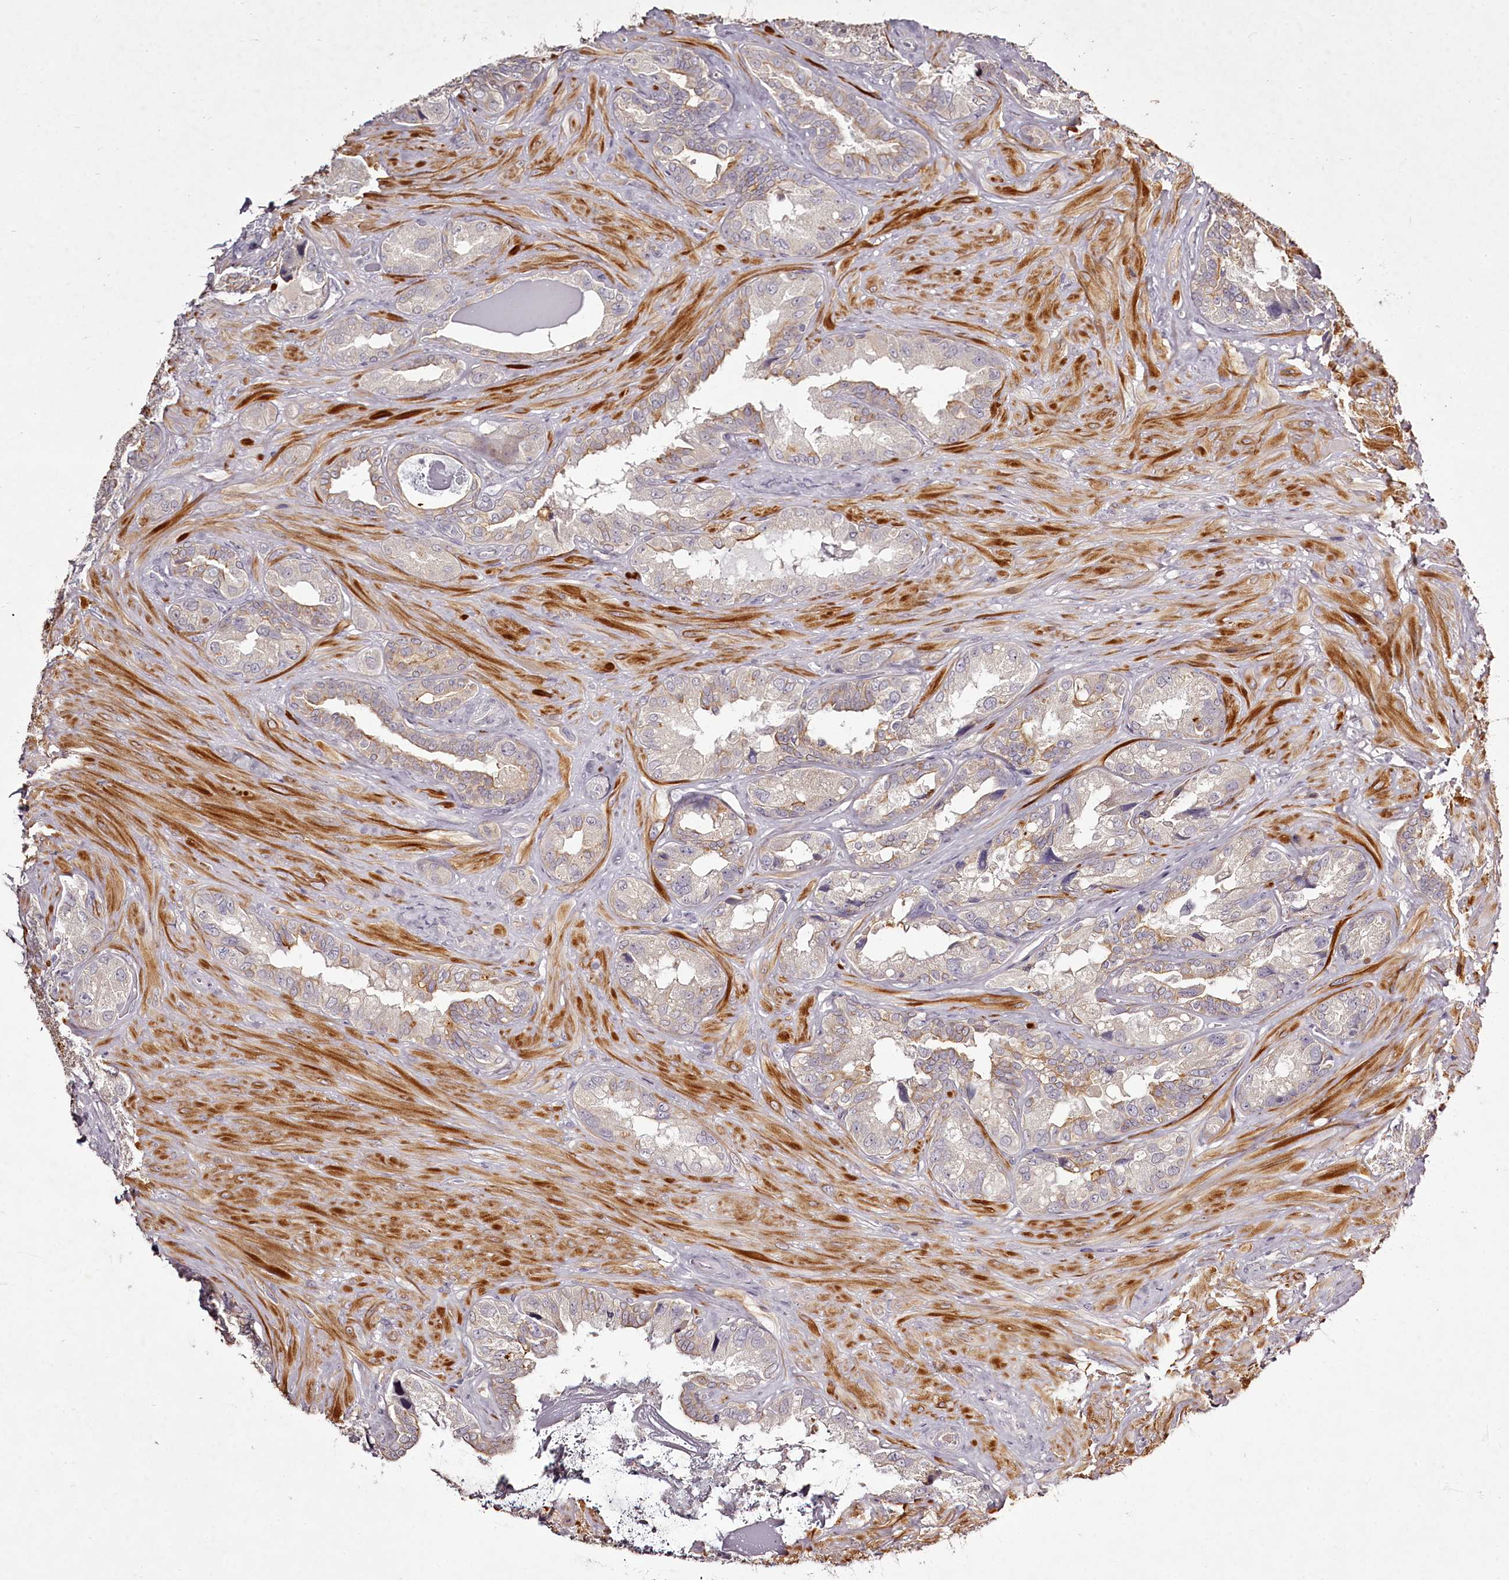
{"staining": {"intensity": "negative", "quantity": "none", "location": "none"}, "tissue": "seminal vesicle", "cell_type": "Glandular cells", "image_type": "normal", "snomed": [{"axis": "morphology", "description": "Normal tissue, NOS"}, {"axis": "topography", "description": "Seminal veicle"}, {"axis": "topography", "description": "Peripheral nerve tissue"}], "caption": "The immunohistochemistry (IHC) micrograph has no significant positivity in glandular cells of seminal vesicle.", "gene": "RBMXL2", "patient": {"sex": "male", "age": 67}}